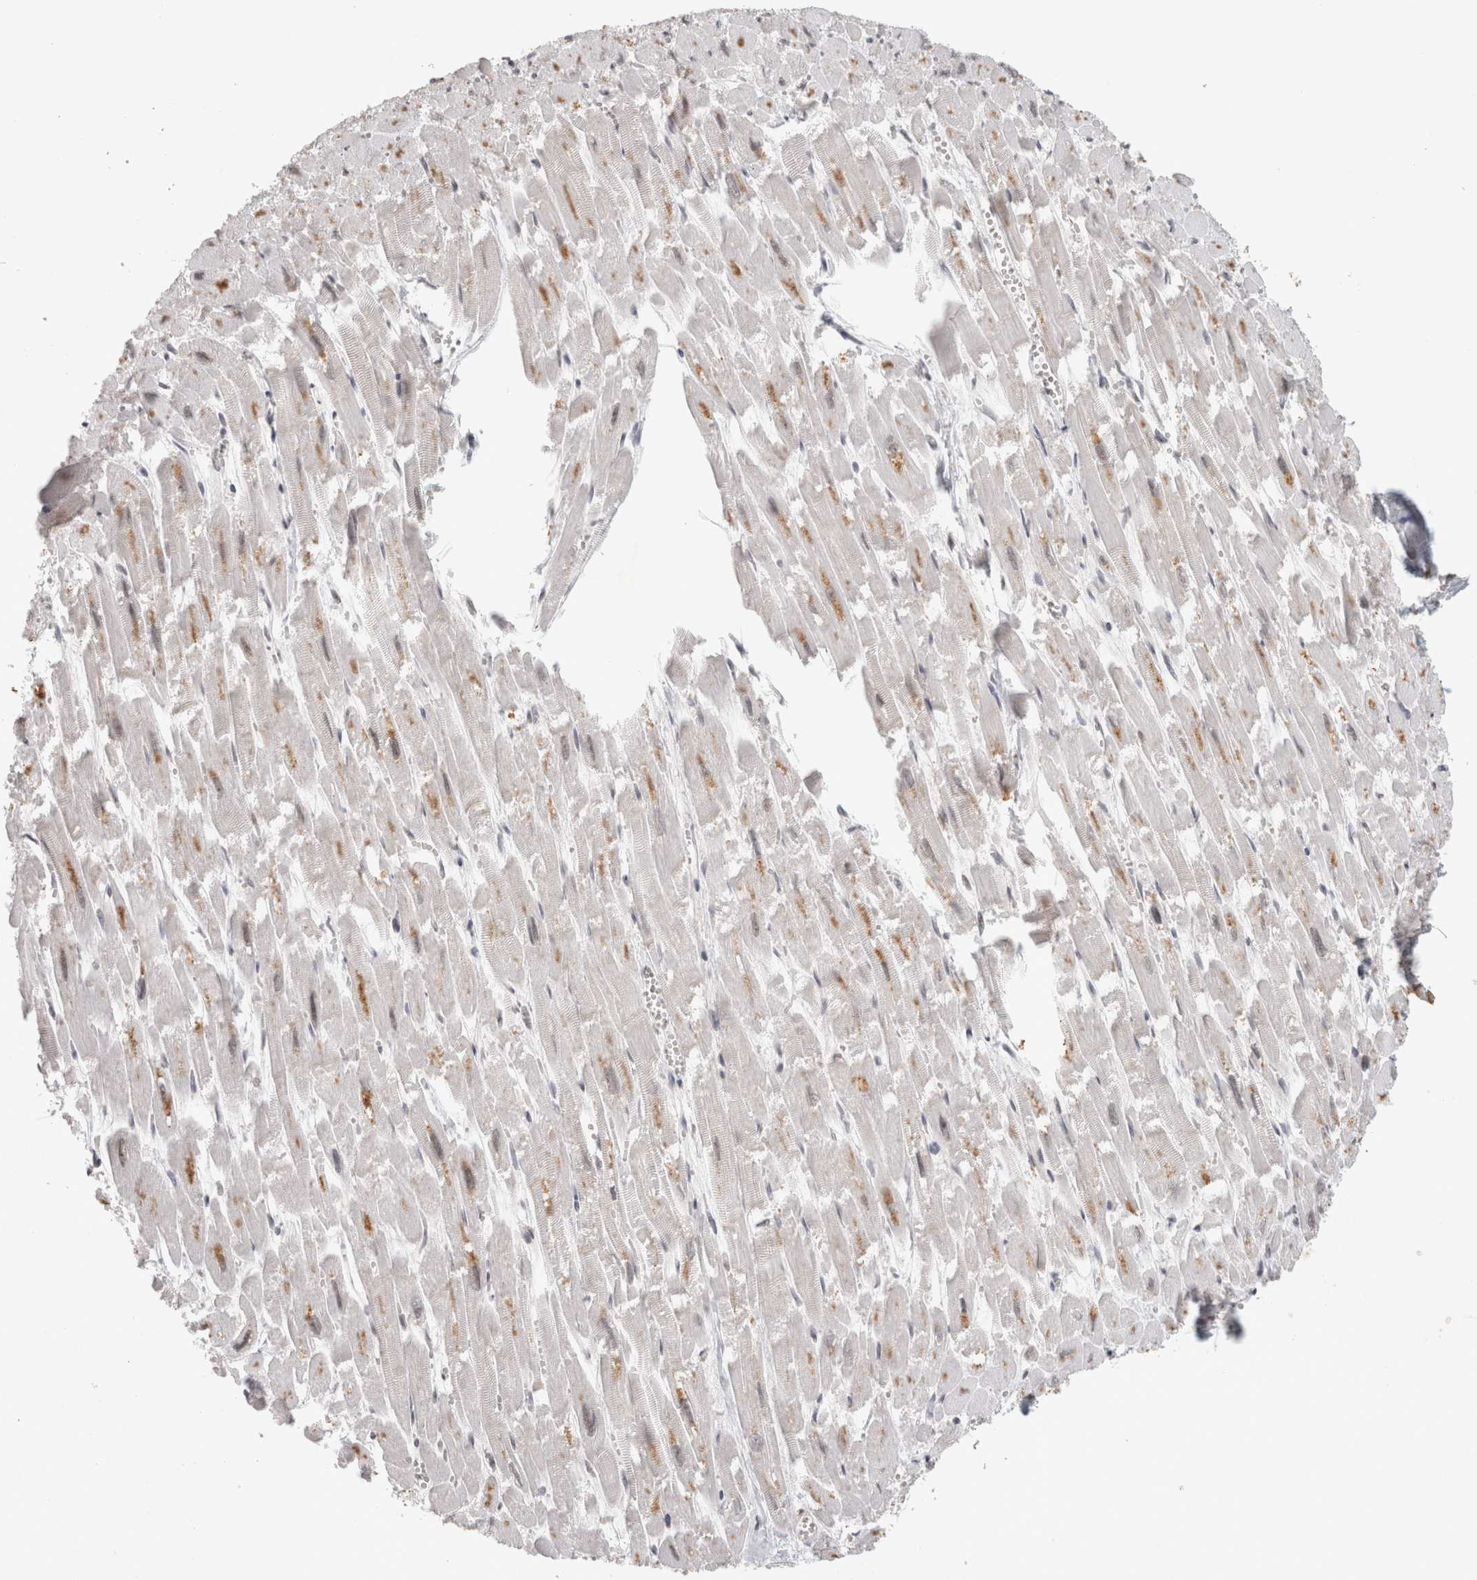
{"staining": {"intensity": "moderate", "quantity": "<25%", "location": "cytoplasmic/membranous,nuclear"}, "tissue": "heart muscle", "cell_type": "Cardiomyocytes", "image_type": "normal", "snomed": [{"axis": "morphology", "description": "Normal tissue, NOS"}, {"axis": "topography", "description": "Heart"}], "caption": "Heart muscle stained with immunohistochemistry reveals moderate cytoplasmic/membranous,nuclear positivity in approximately <25% of cardiomyocytes. (Stains: DAB in brown, nuclei in blue, Microscopy: brightfield microscopy at high magnification).", "gene": "ZNF830", "patient": {"sex": "male", "age": 54}}